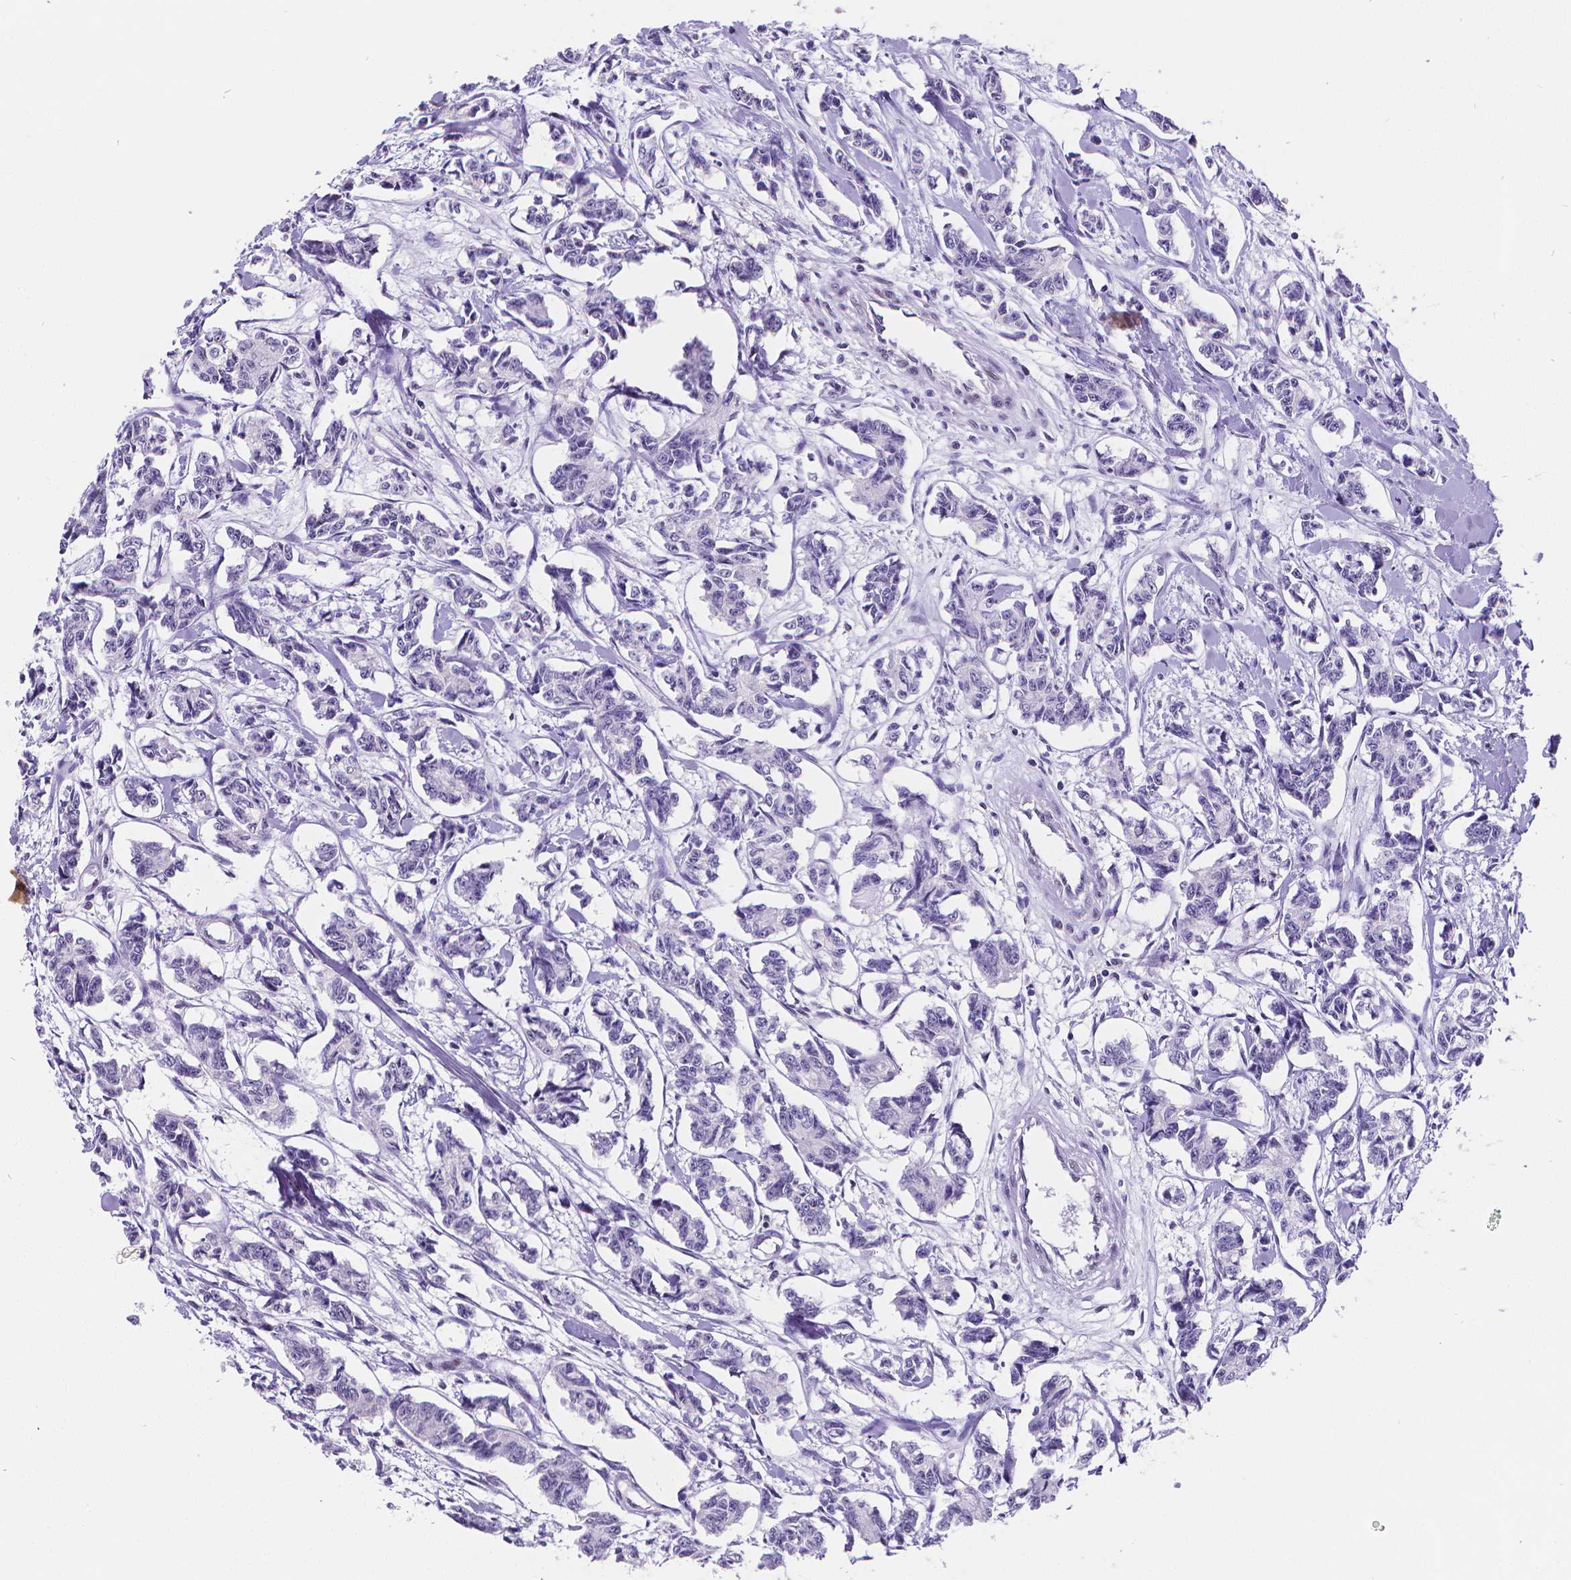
{"staining": {"intensity": "negative", "quantity": "none", "location": "none"}, "tissue": "carcinoid", "cell_type": "Tumor cells", "image_type": "cancer", "snomed": [{"axis": "morphology", "description": "Carcinoid, malignant, NOS"}, {"axis": "topography", "description": "Kidney"}], "caption": "Immunohistochemical staining of malignant carcinoid reveals no significant staining in tumor cells. (Stains: DAB immunohistochemistry (IHC) with hematoxylin counter stain, Microscopy: brightfield microscopy at high magnification).", "gene": "MEF2C", "patient": {"sex": "female", "age": 41}}